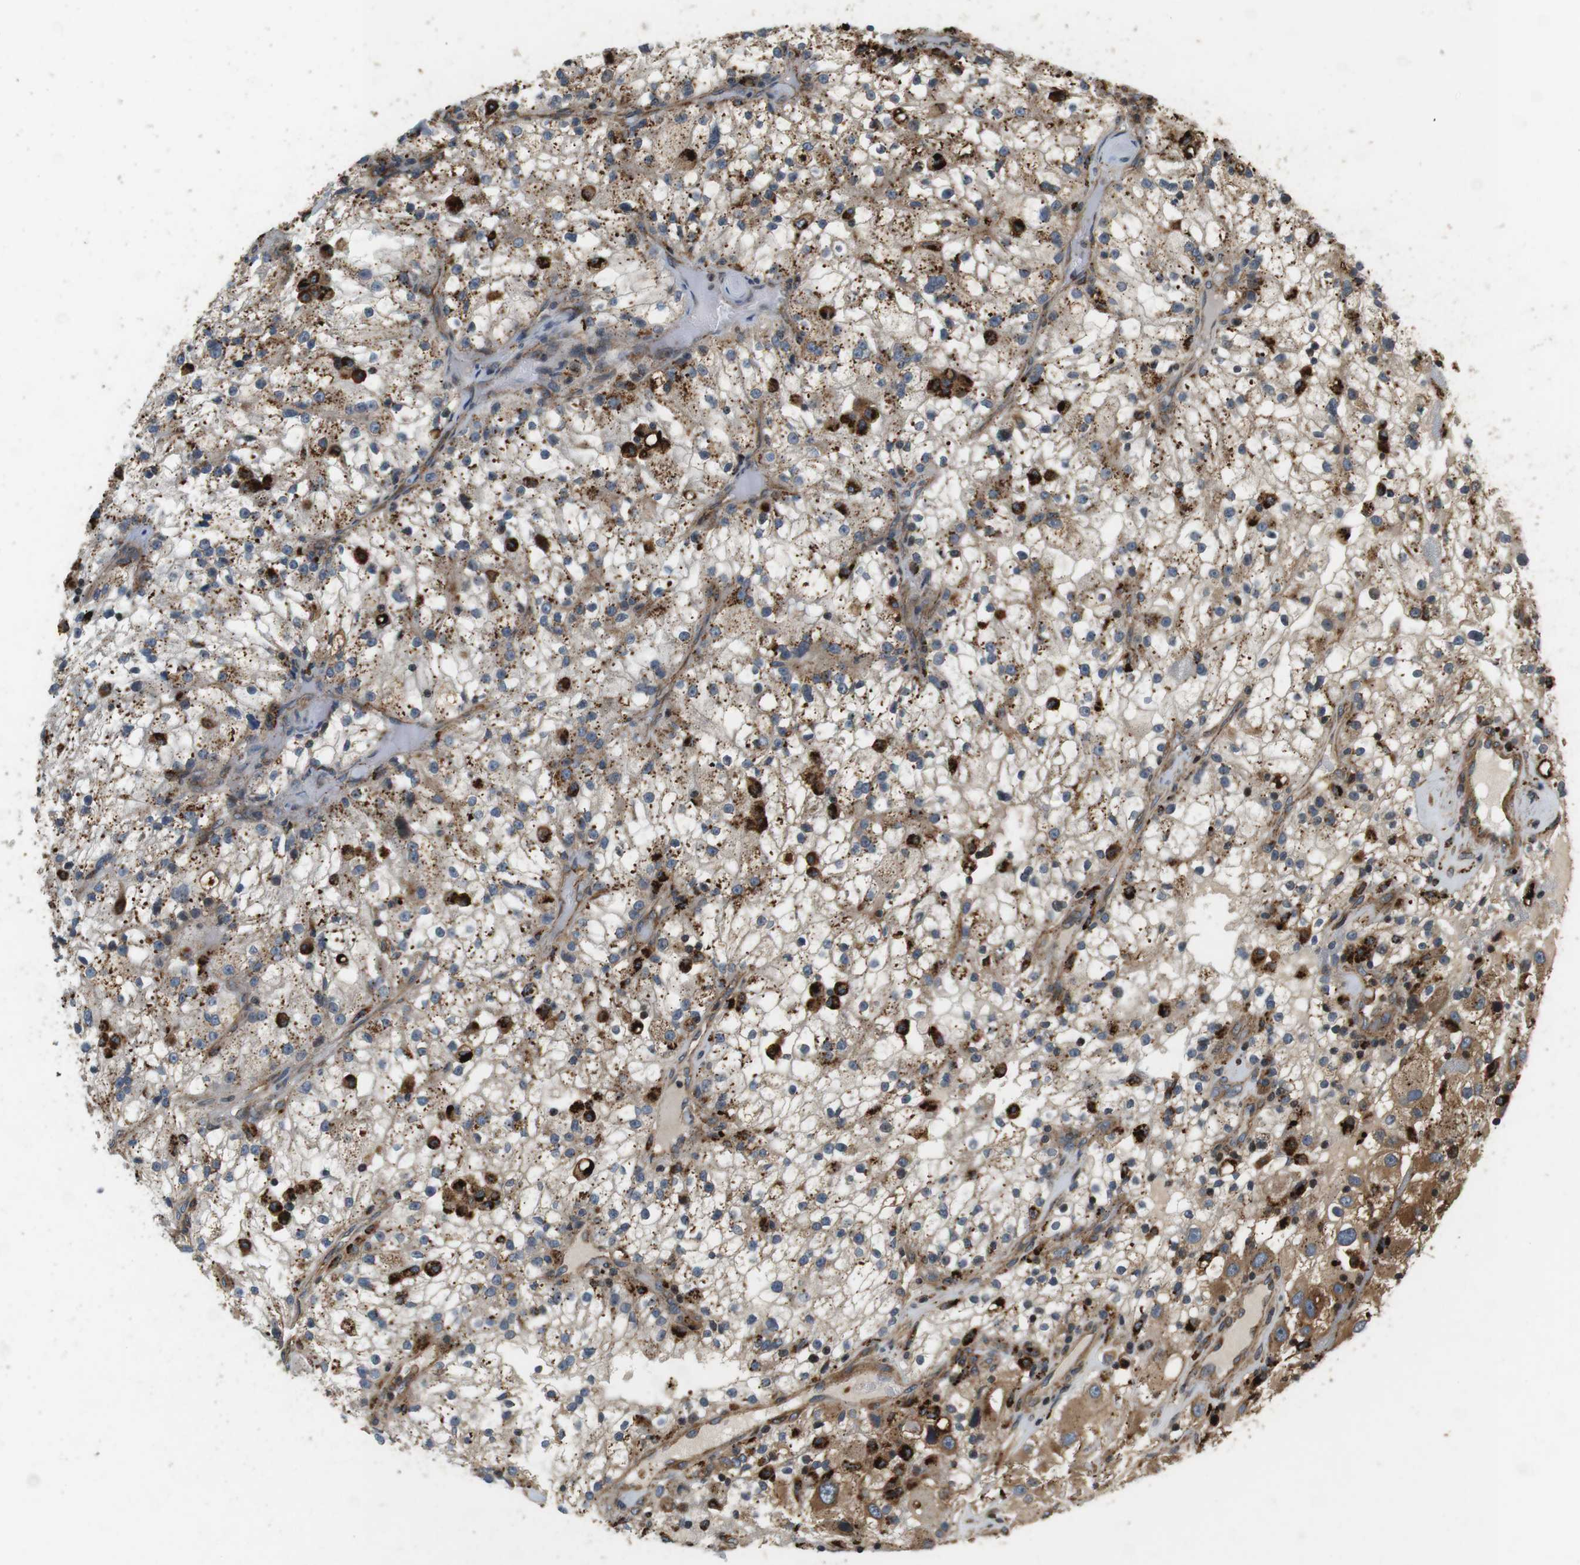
{"staining": {"intensity": "moderate", "quantity": "25%-75%", "location": "cytoplasmic/membranous"}, "tissue": "renal cancer", "cell_type": "Tumor cells", "image_type": "cancer", "snomed": [{"axis": "morphology", "description": "Adenocarcinoma, NOS"}, {"axis": "topography", "description": "Kidney"}], "caption": "Protein analysis of renal cancer tissue reveals moderate cytoplasmic/membranous staining in approximately 25%-75% of tumor cells.", "gene": "TXNRD1", "patient": {"sex": "female", "age": 52}}